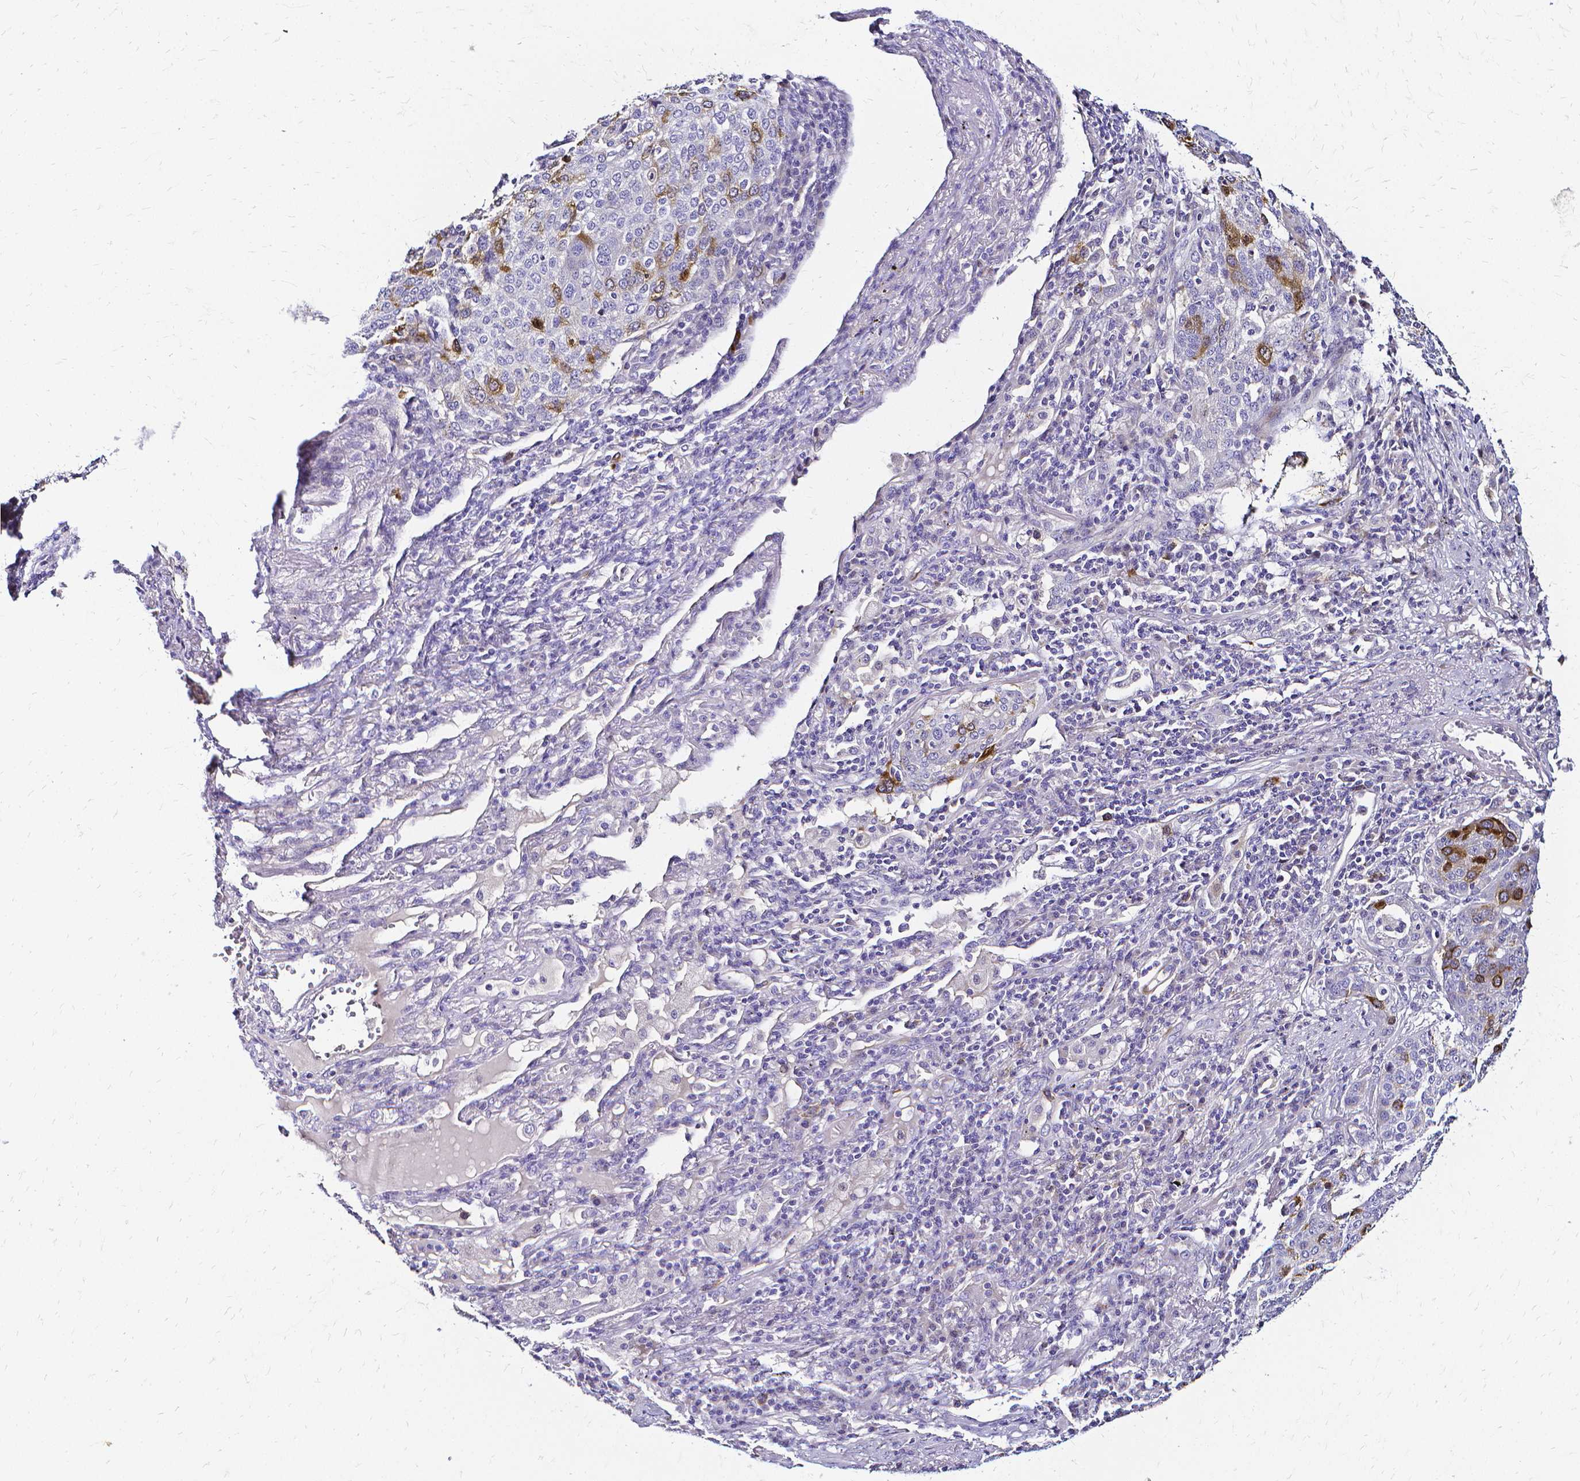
{"staining": {"intensity": "moderate", "quantity": "<25%", "location": "cytoplasmic/membranous"}, "tissue": "lung cancer", "cell_type": "Tumor cells", "image_type": "cancer", "snomed": [{"axis": "morphology", "description": "Squamous cell carcinoma, NOS"}, {"axis": "topography", "description": "Lung"}], "caption": "Protein staining displays moderate cytoplasmic/membranous positivity in about <25% of tumor cells in lung squamous cell carcinoma.", "gene": "CCNB1", "patient": {"sex": "male", "age": 63}}